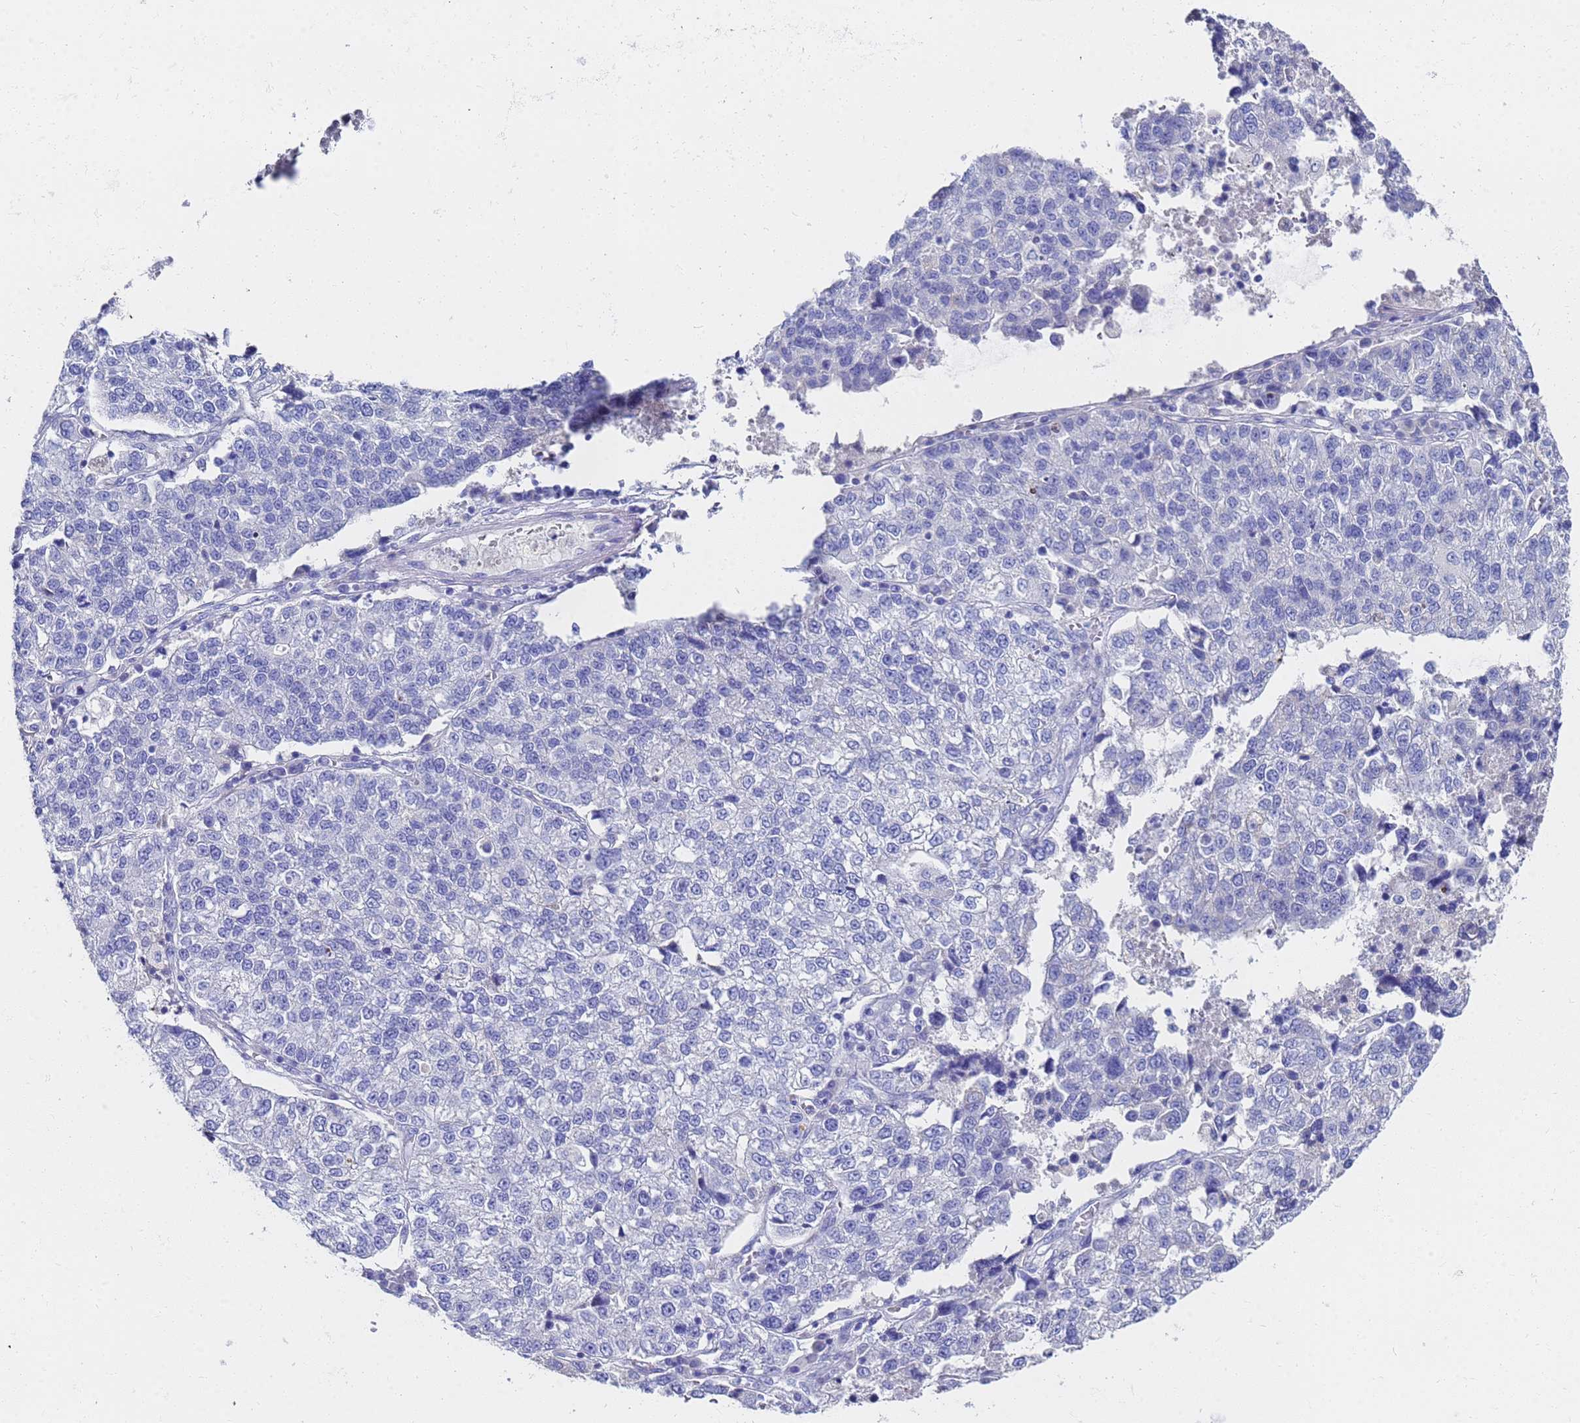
{"staining": {"intensity": "negative", "quantity": "none", "location": "none"}, "tissue": "lung cancer", "cell_type": "Tumor cells", "image_type": "cancer", "snomed": [{"axis": "morphology", "description": "Adenocarcinoma, NOS"}, {"axis": "topography", "description": "Lung"}], "caption": "Lung adenocarcinoma stained for a protein using immunohistochemistry displays no staining tumor cells.", "gene": "C2orf72", "patient": {"sex": "male", "age": 49}}